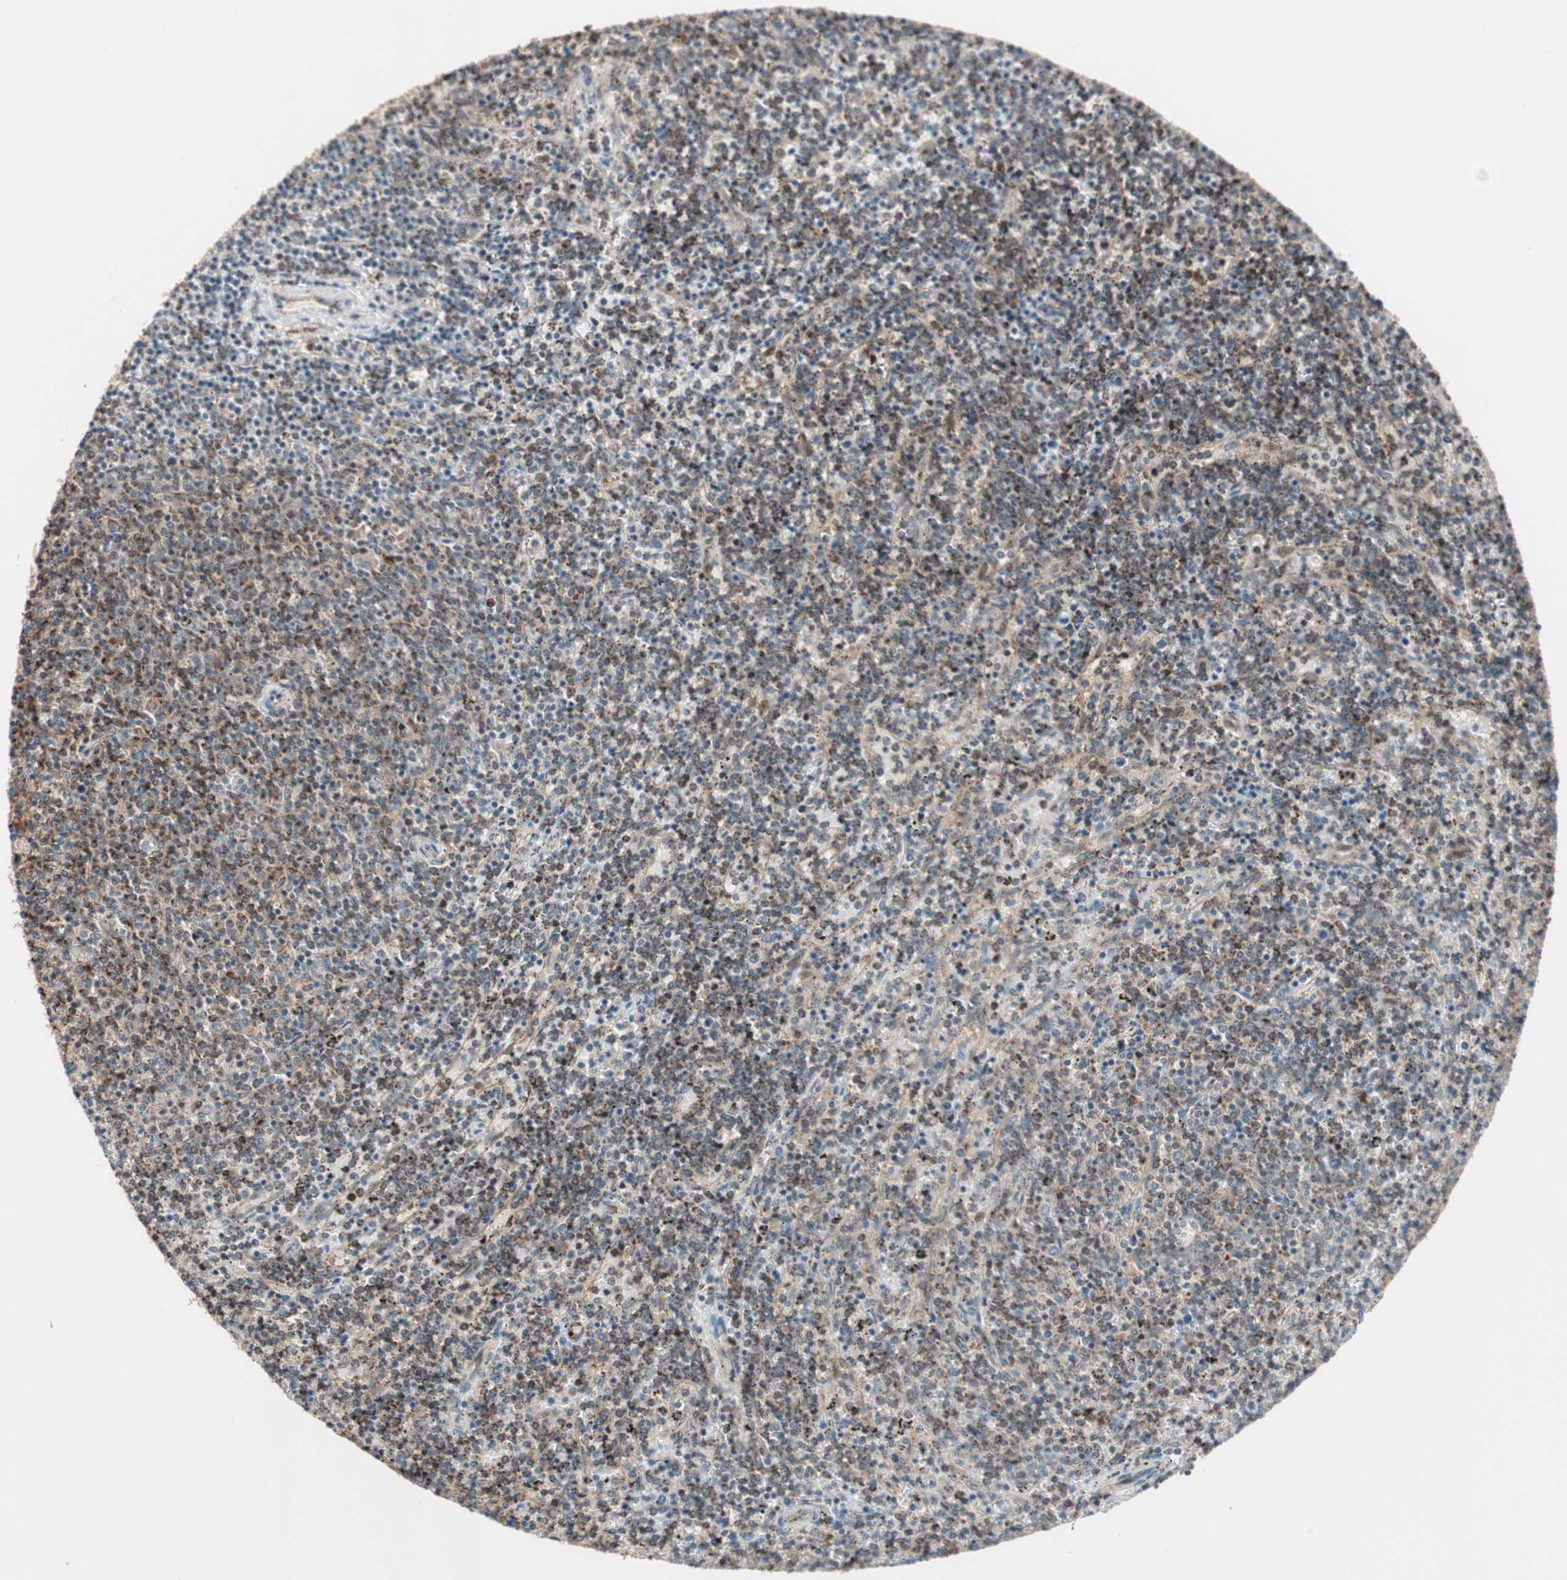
{"staining": {"intensity": "moderate", "quantity": "25%-75%", "location": "cytoplasmic/membranous"}, "tissue": "lymphoma", "cell_type": "Tumor cells", "image_type": "cancer", "snomed": [{"axis": "morphology", "description": "Malignant lymphoma, non-Hodgkin's type, Low grade"}, {"axis": "topography", "description": "Spleen"}], "caption": "This is a micrograph of immunohistochemistry (IHC) staining of malignant lymphoma, non-Hodgkin's type (low-grade), which shows moderate positivity in the cytoplasmic/membranous of tumor cells.", "gene": "PIK3R3", "patient": {"sex": "female", "age": 50}}